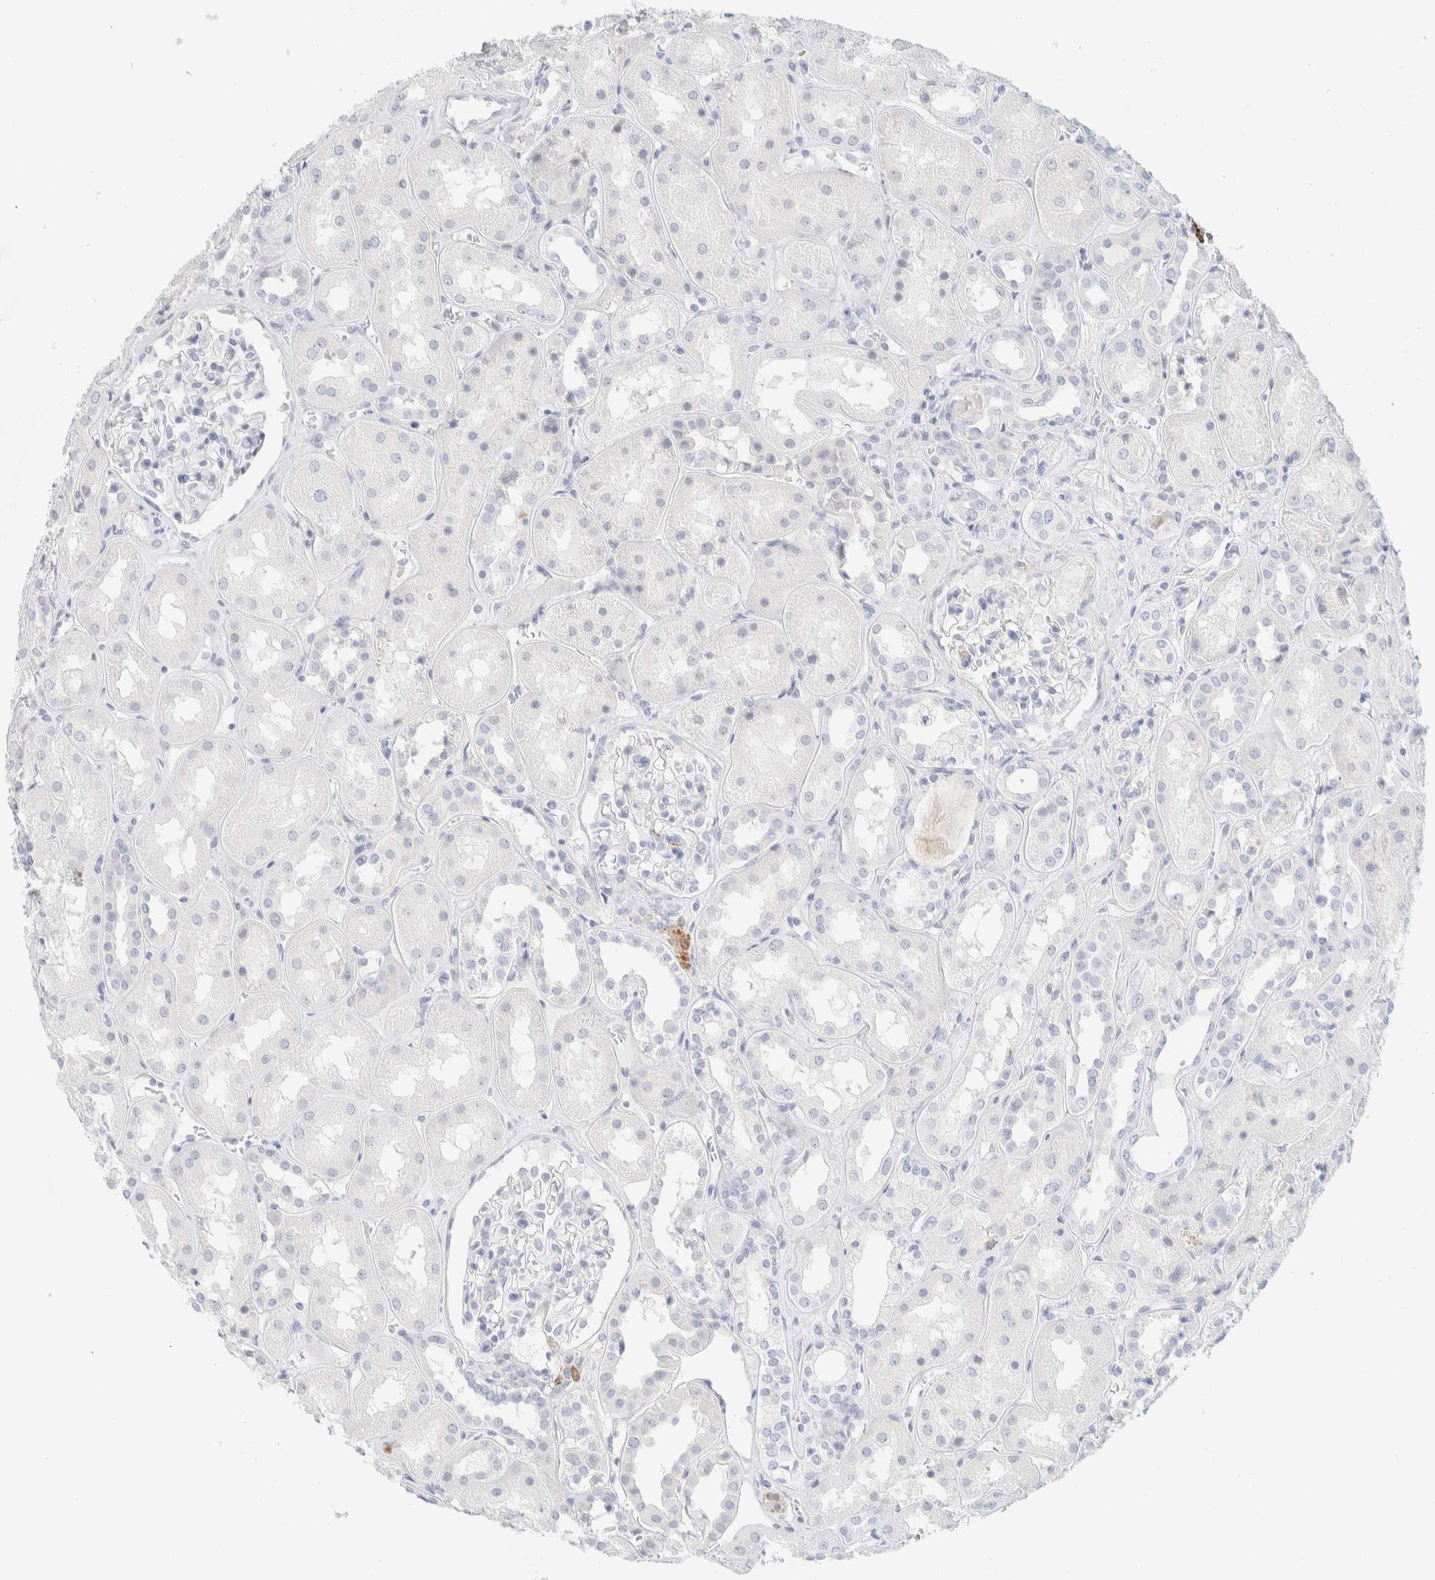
{"staining": {"intensity": "negative", "quantity": "none", "location": "none"}, "tissue": "kidney", "cell_type": "Cells in glomeruli", "image_type": "normal", "snomed": [{"axis": "morphology", "description": "Normal tissue, NOS"}, {"axis": "topography", "description": "Kidney"}], "caption": "Normal kidney was stained to show a protein in brown. There is no significant staining in cells in glomeruli.", "gene": "AFMID", "patient": {"sex": "male", "age": 70}}